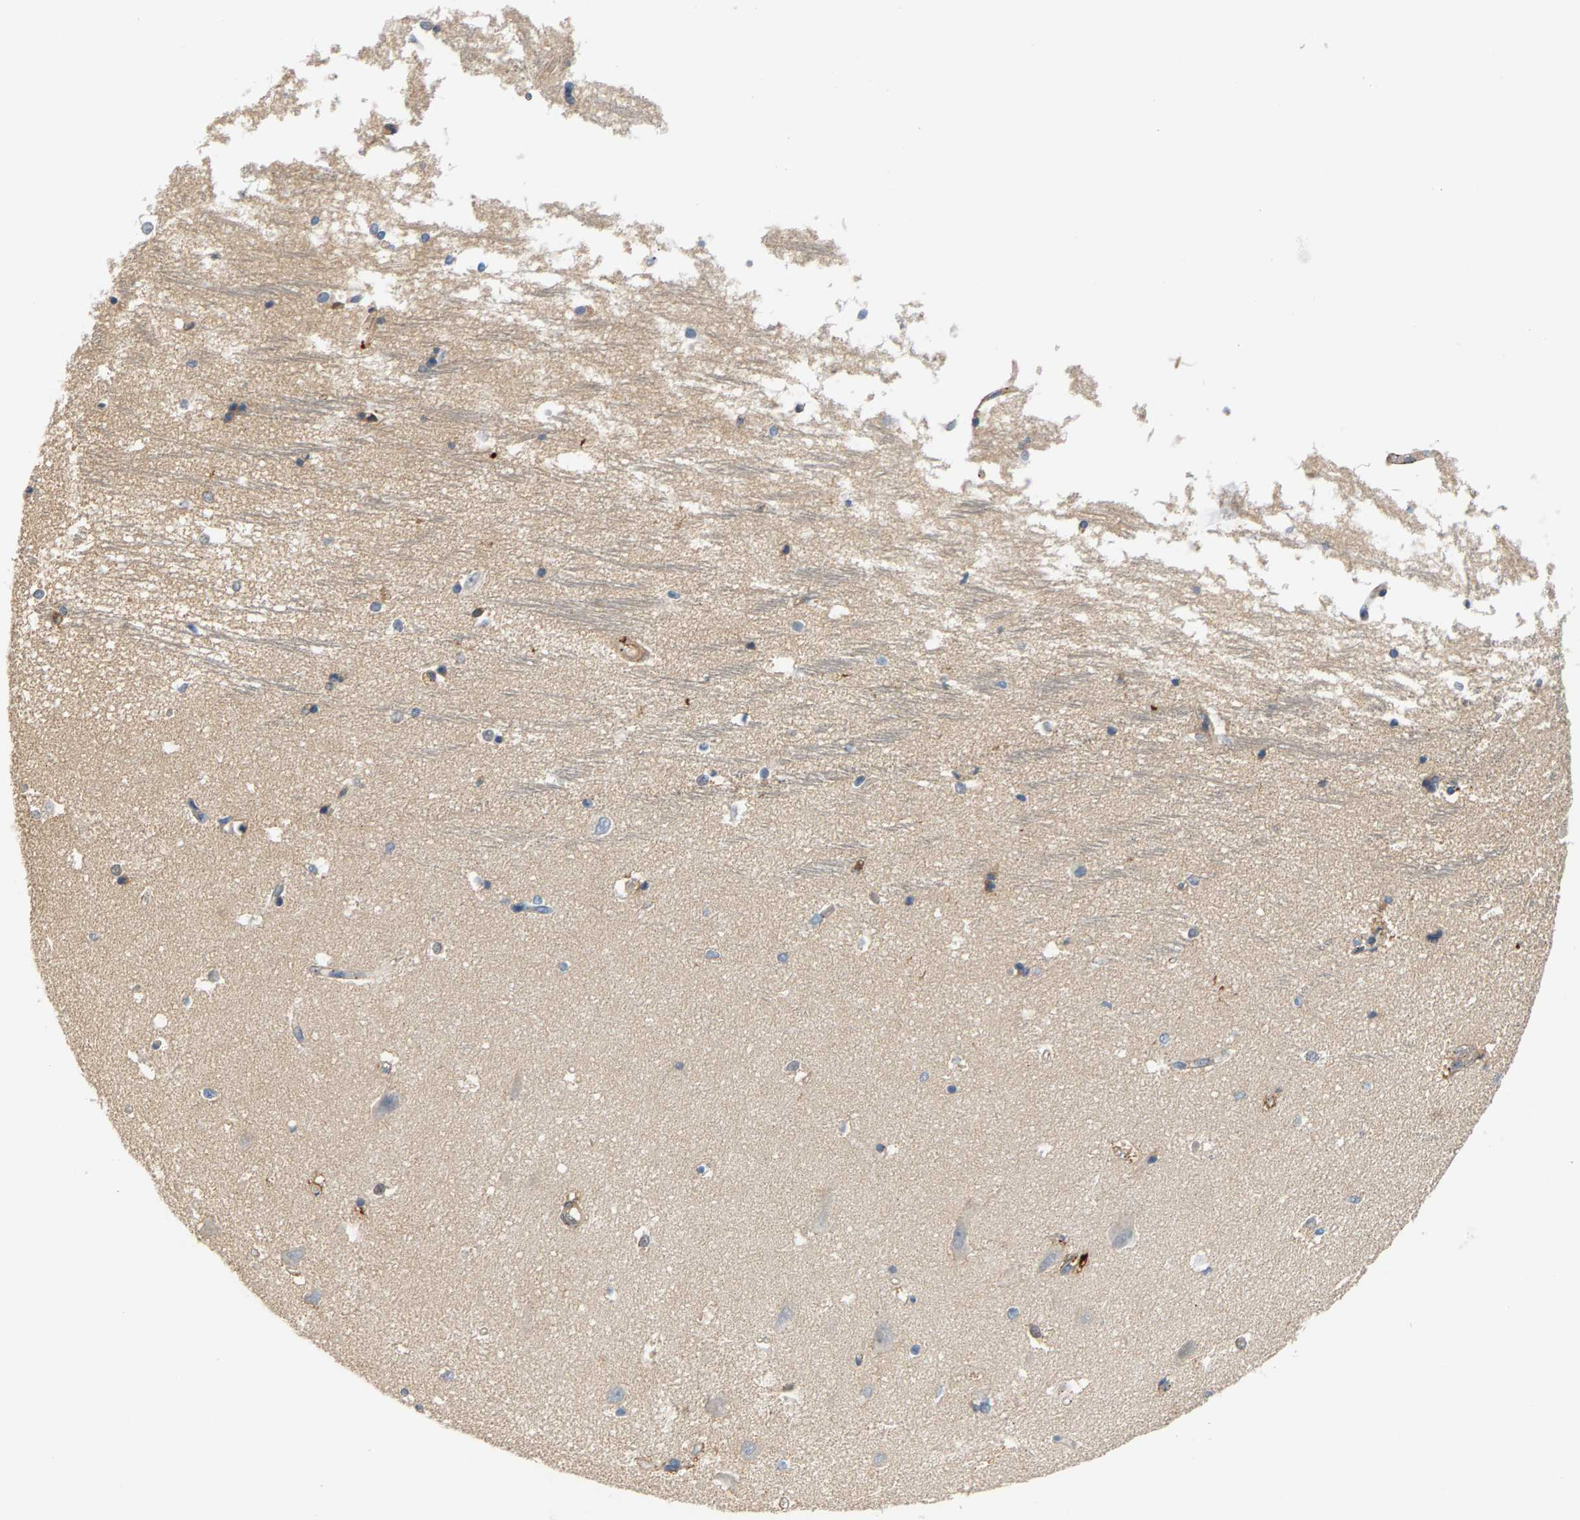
{"staining": {"intensity": "moderate", "quantity": "<25%", "location": "cytoplasmic/membranous"}, "tissue": "hippocampus", "cell_type": "Glial cells", "image_type": "normal", "snomed": [{"axis": "morphology", "description": "Normal tissue, NOS"}, {"axis": "topography", "description": "Hippocampus"}], "caption": "Unremarkable hippocampus reveals moderate cytoplasmic/membranous staining in approximately <25% of glial cells, visualized by immunohistochemistry.", "gene": "KRTAP27", "patient": {"sex": "male", "age": 45}}